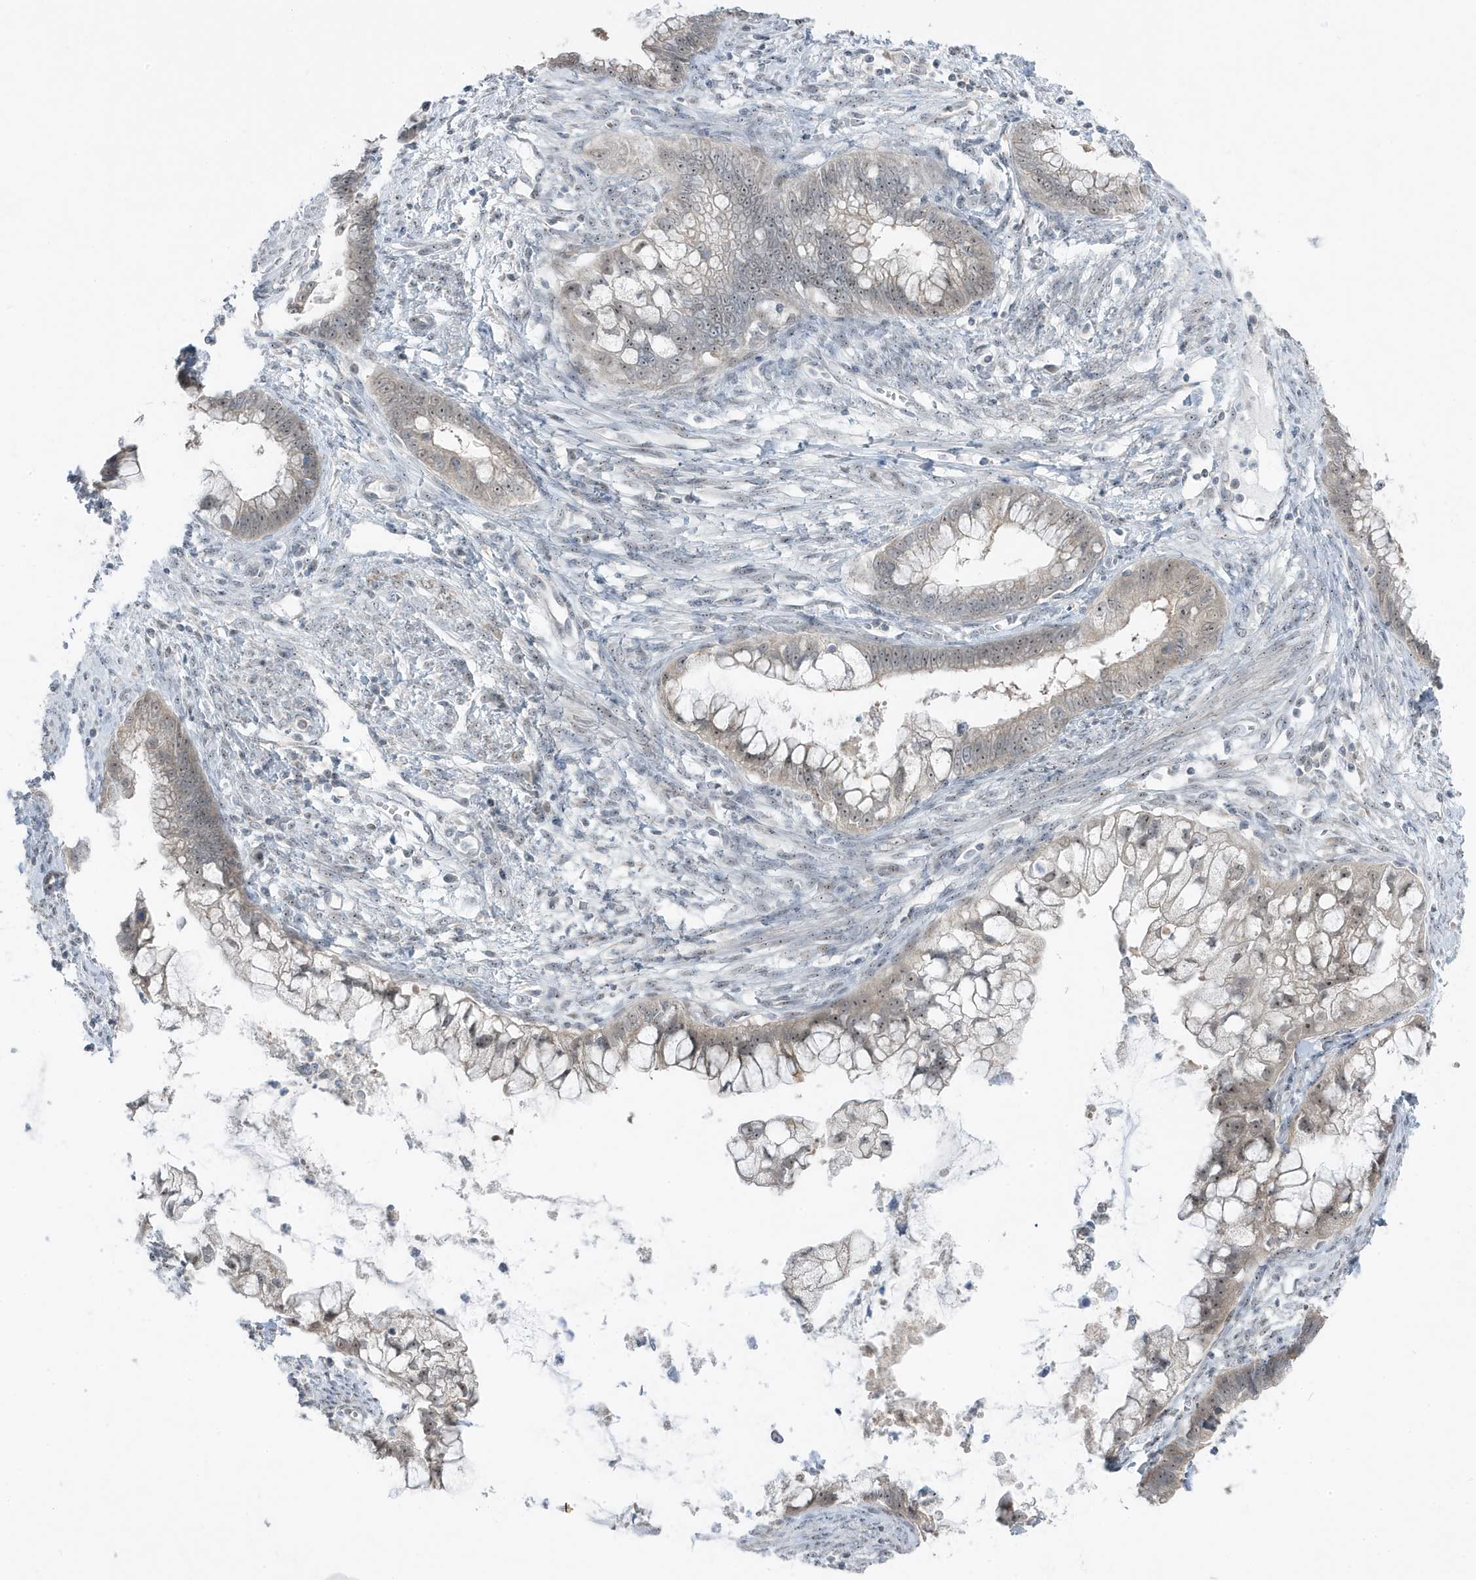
{"staining": {"intensity": "weak", "quantity": "25%-75%", "location": "nuclear"}, "tissue": "cervical cancer", "cell_type": "Tumor cells", "image_type": "cancer", "snomed": [{"axis": "morphology", "description": "Adenocarcinoma, NOS"}, {"axis": "topography", "description": "Cervix"}], "caption": "Immunohistochemical staining of human cervical cancer demonstrates low levels of weak nuclear staining in about 25%-75% of tumor cells.", "gene": "TSEN15", "patient": {"sex": "female", "age": 44}}